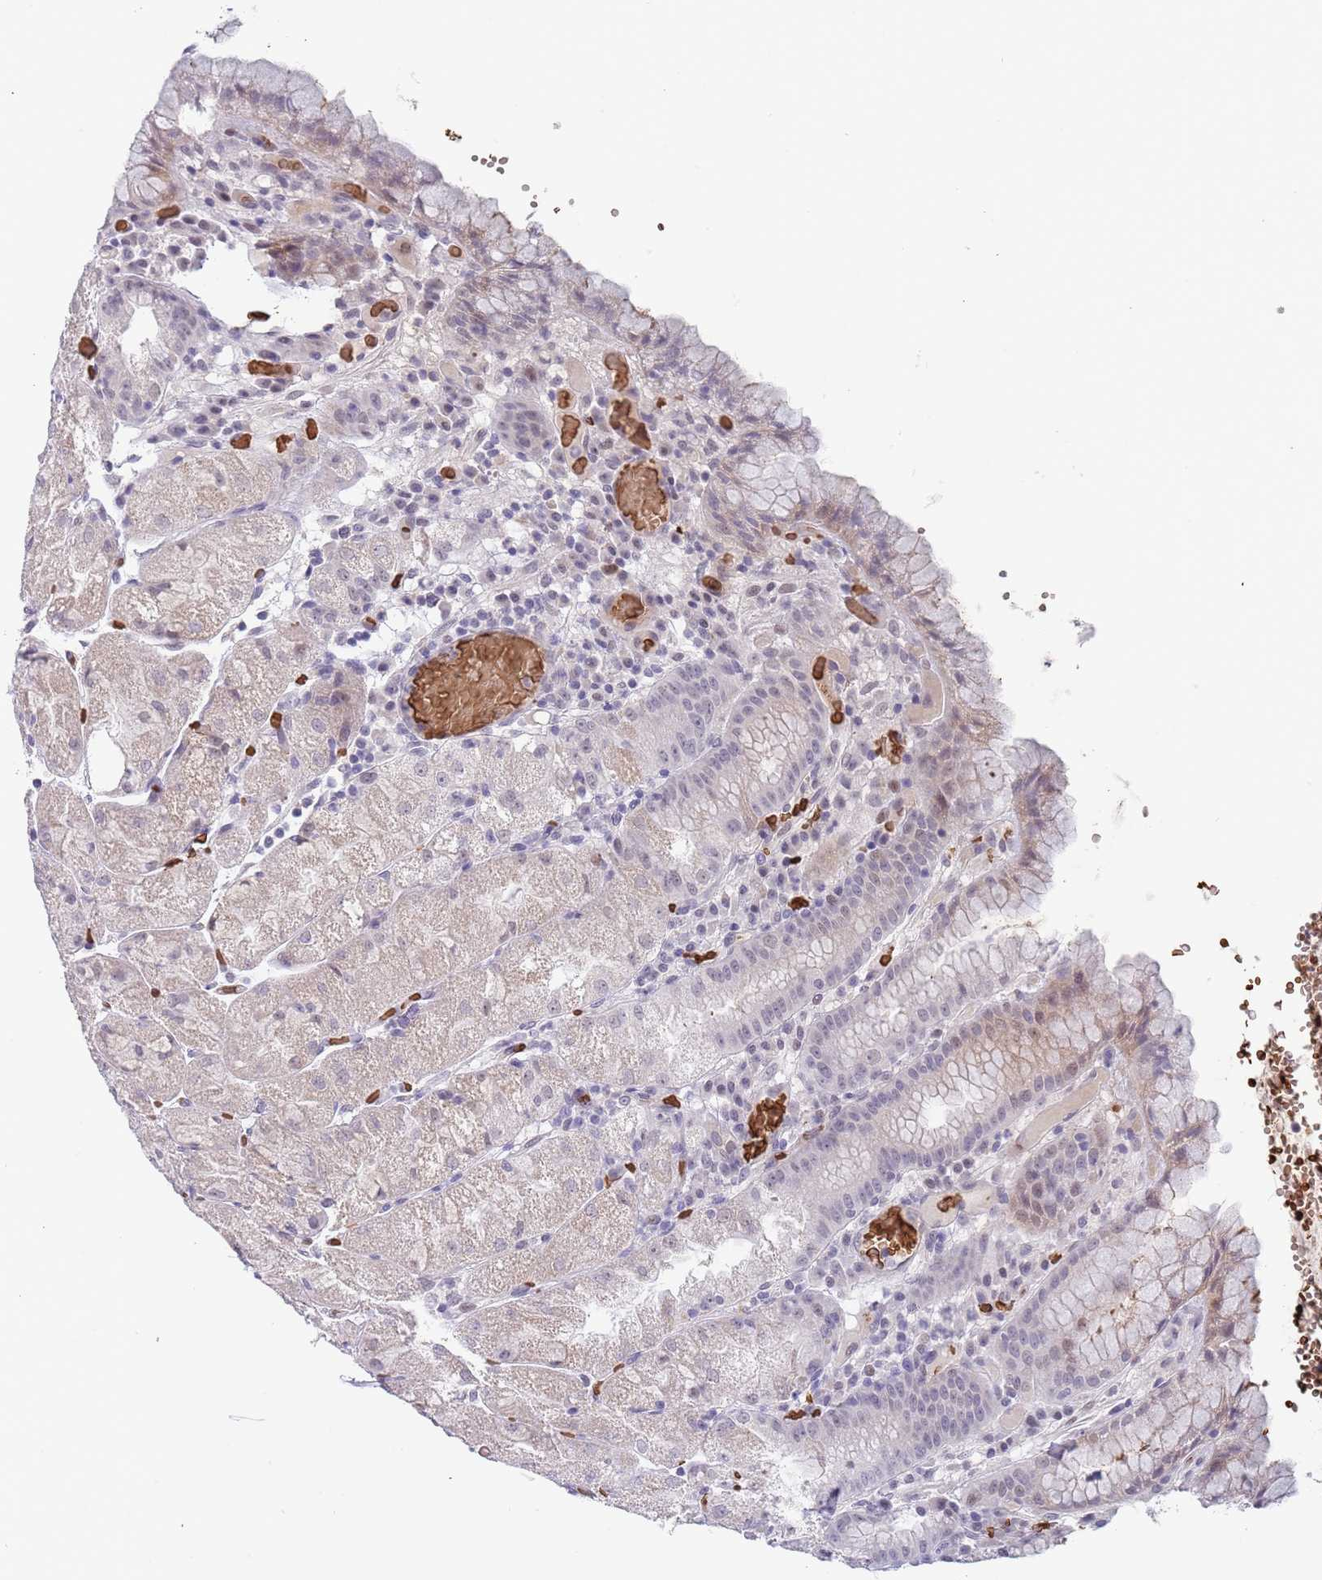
{"staining": {"intensity": "moderate", "quantity": "<25%", "location": "nuclear"}, "tissue": "stomach", "cell_type": "Glandular cells", "image_type": "normal", "snomed": [{"axis": "morphology", "description": "Normal tissue, NOS"}, {"axis": "topography", "description": "Stomach, upper"}], "caption": "A micrograph showing moderate nuclear expression in about <25% of glandular cells in unremarkable stomach, as visualized by brown immunohistochemical staining.", "gene": "LYPD6B", "patient": {"sex": "male", "age": 52}}